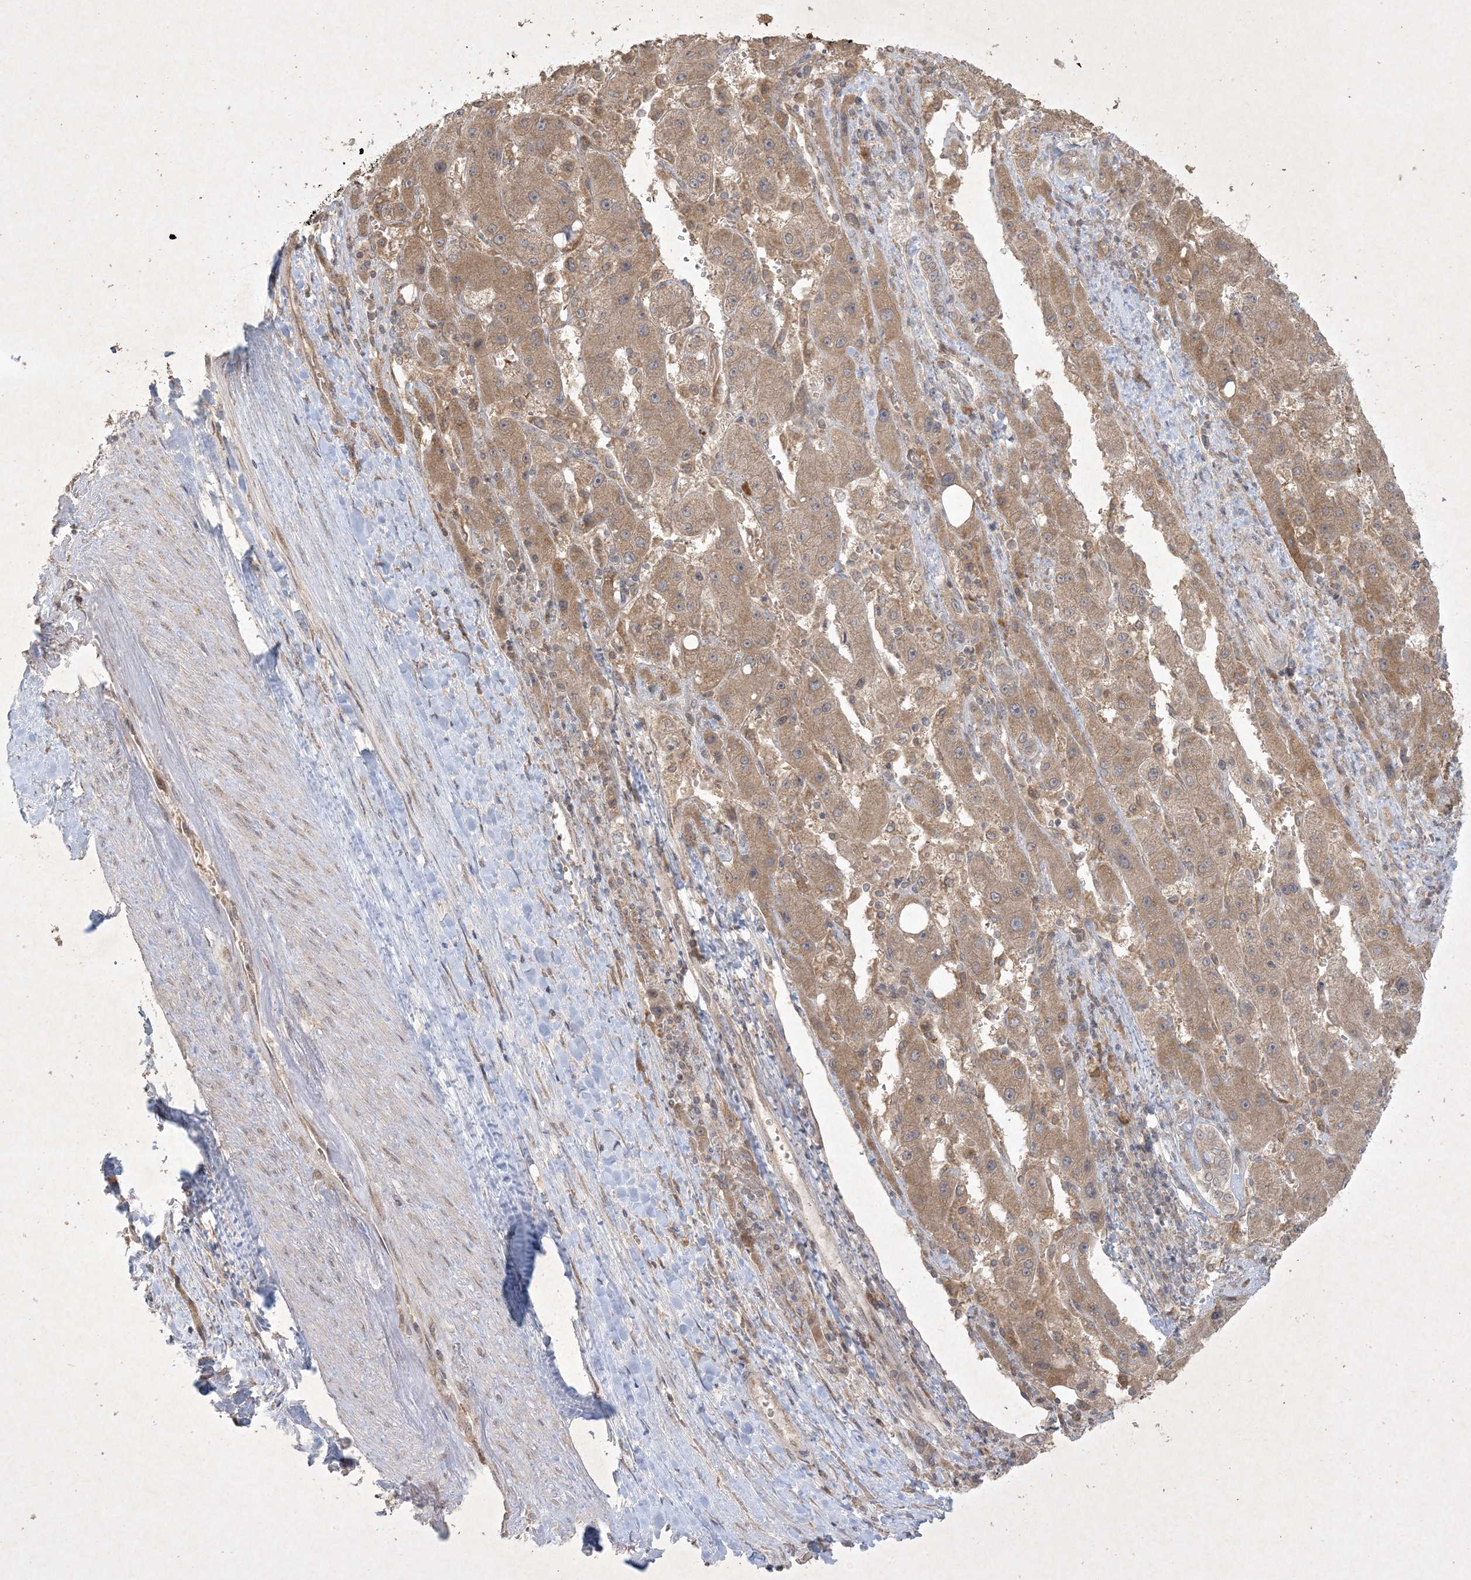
{"staining": {"intensity": "moderate", "quantity": ">75%", "location": "cytoplasmic/membranous"}, "tissue": "liver cancer", "cell_type": "Tumor cells", "image_type": "cancer", "snomed": [{"axis": "morphology", "description": "Carcinoma, Hepatocellular, NOS"}, {"axis": "topography", "description": "Liver"}], "caption": "High-magnification brightfield microscopy of liver hepatocellular carcinoma stained with DAB (brown) and counterstained with hematoxylin (blue). tumor cells exhibit moderate cytoplasmic/membranous staining is present in about>75% of cells.", "gene": "NRBP2", "patient": {"sex": "female", "age": 73}}